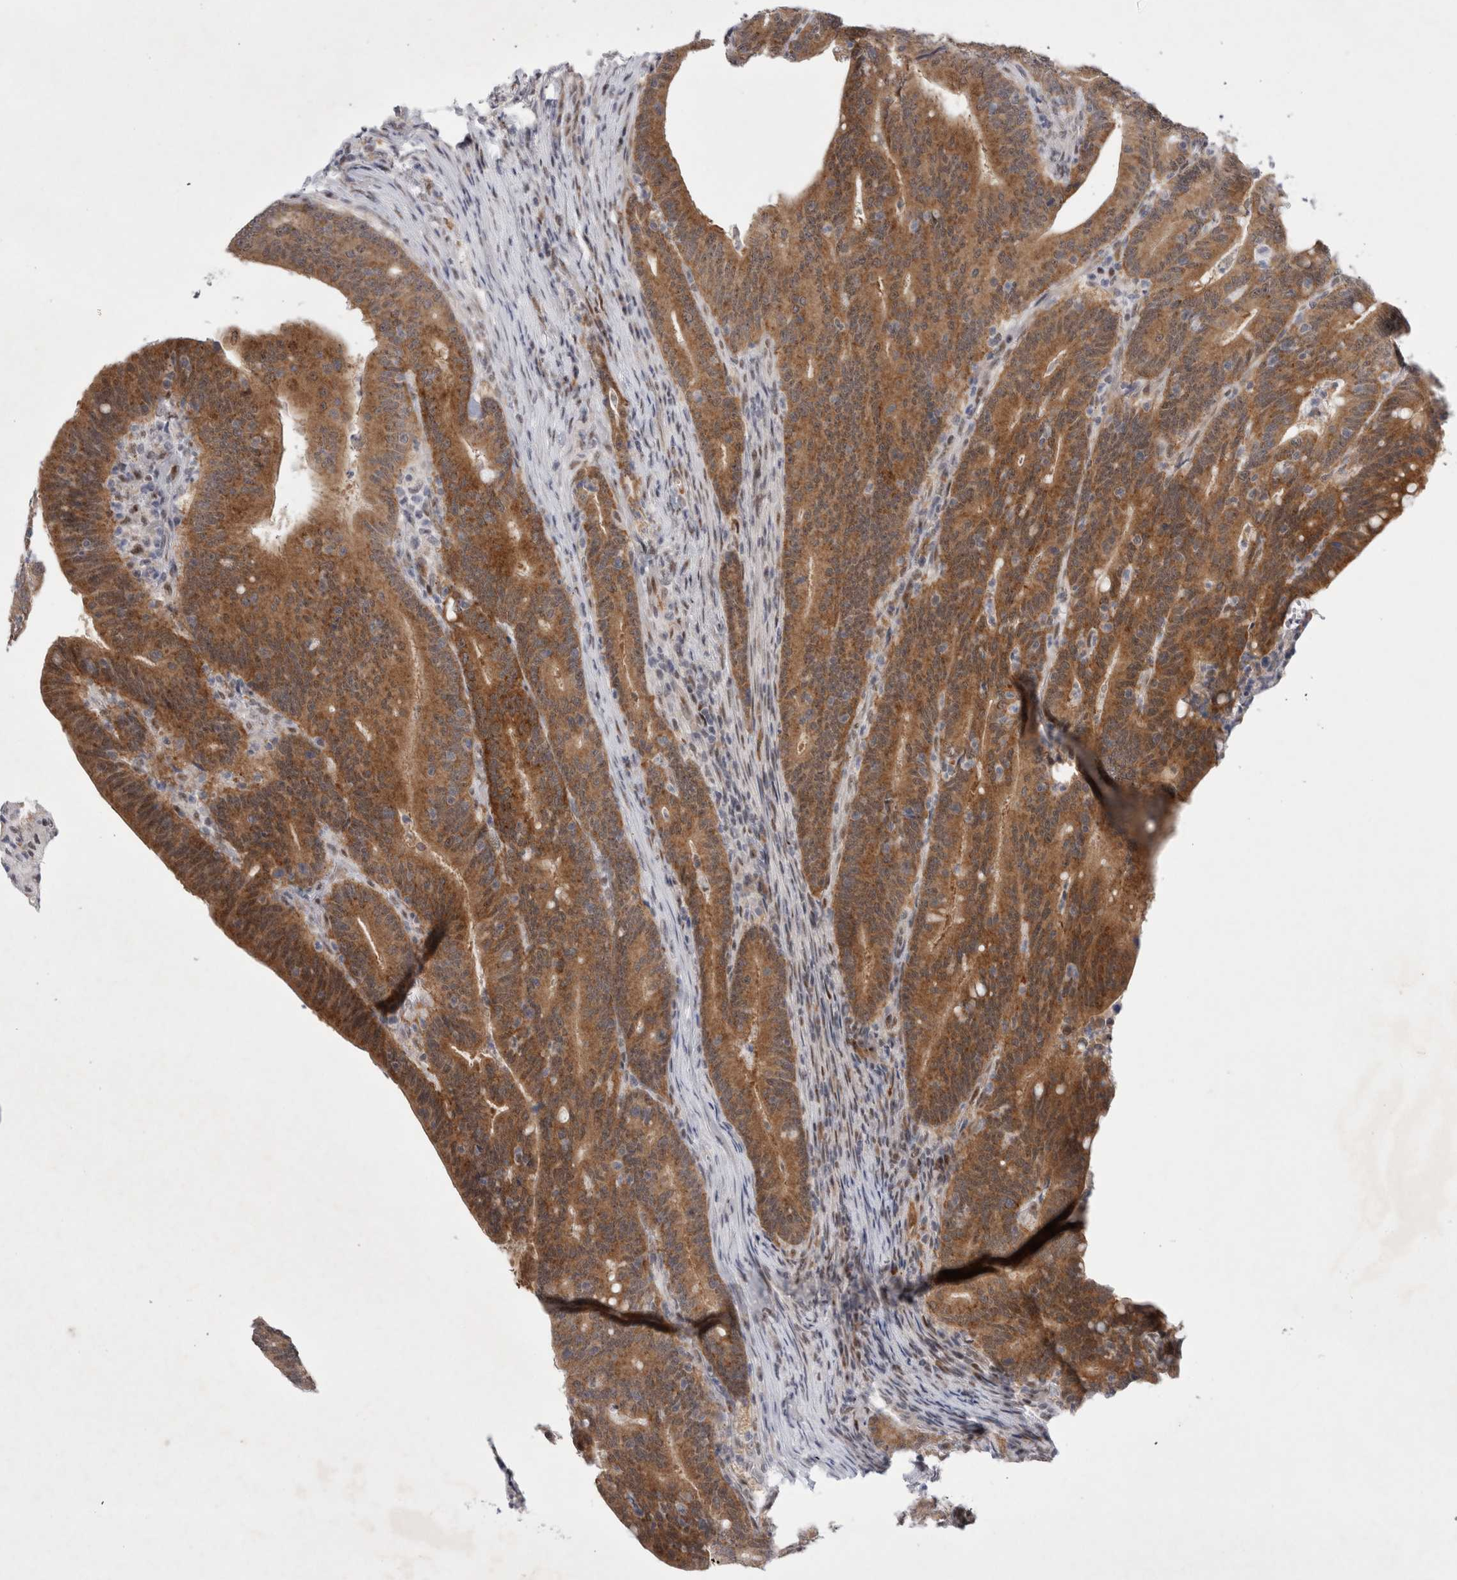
{"staining": {"intensity": "moderate", "quantity": ">75%", "location": "cytoplasmic/membranous,nuclear"}, "tissue": "colorectal cancer", "cell_type": "Tumor cells", "image_type": "cancer", "snomed": [{"axis": "morphology", "description": "Adenocarcinoma, NOS"}, {"axis": "topography", "description": "Colon"}], "caption": "A brown stain shows moderate cytoplasmic/membranous and nuclear staining of a protein in human colorectal cancer (adenocarcinoma) tumor cells.", "gene": "WIPF2", "patient": {"sex": "female", "age": 66}}